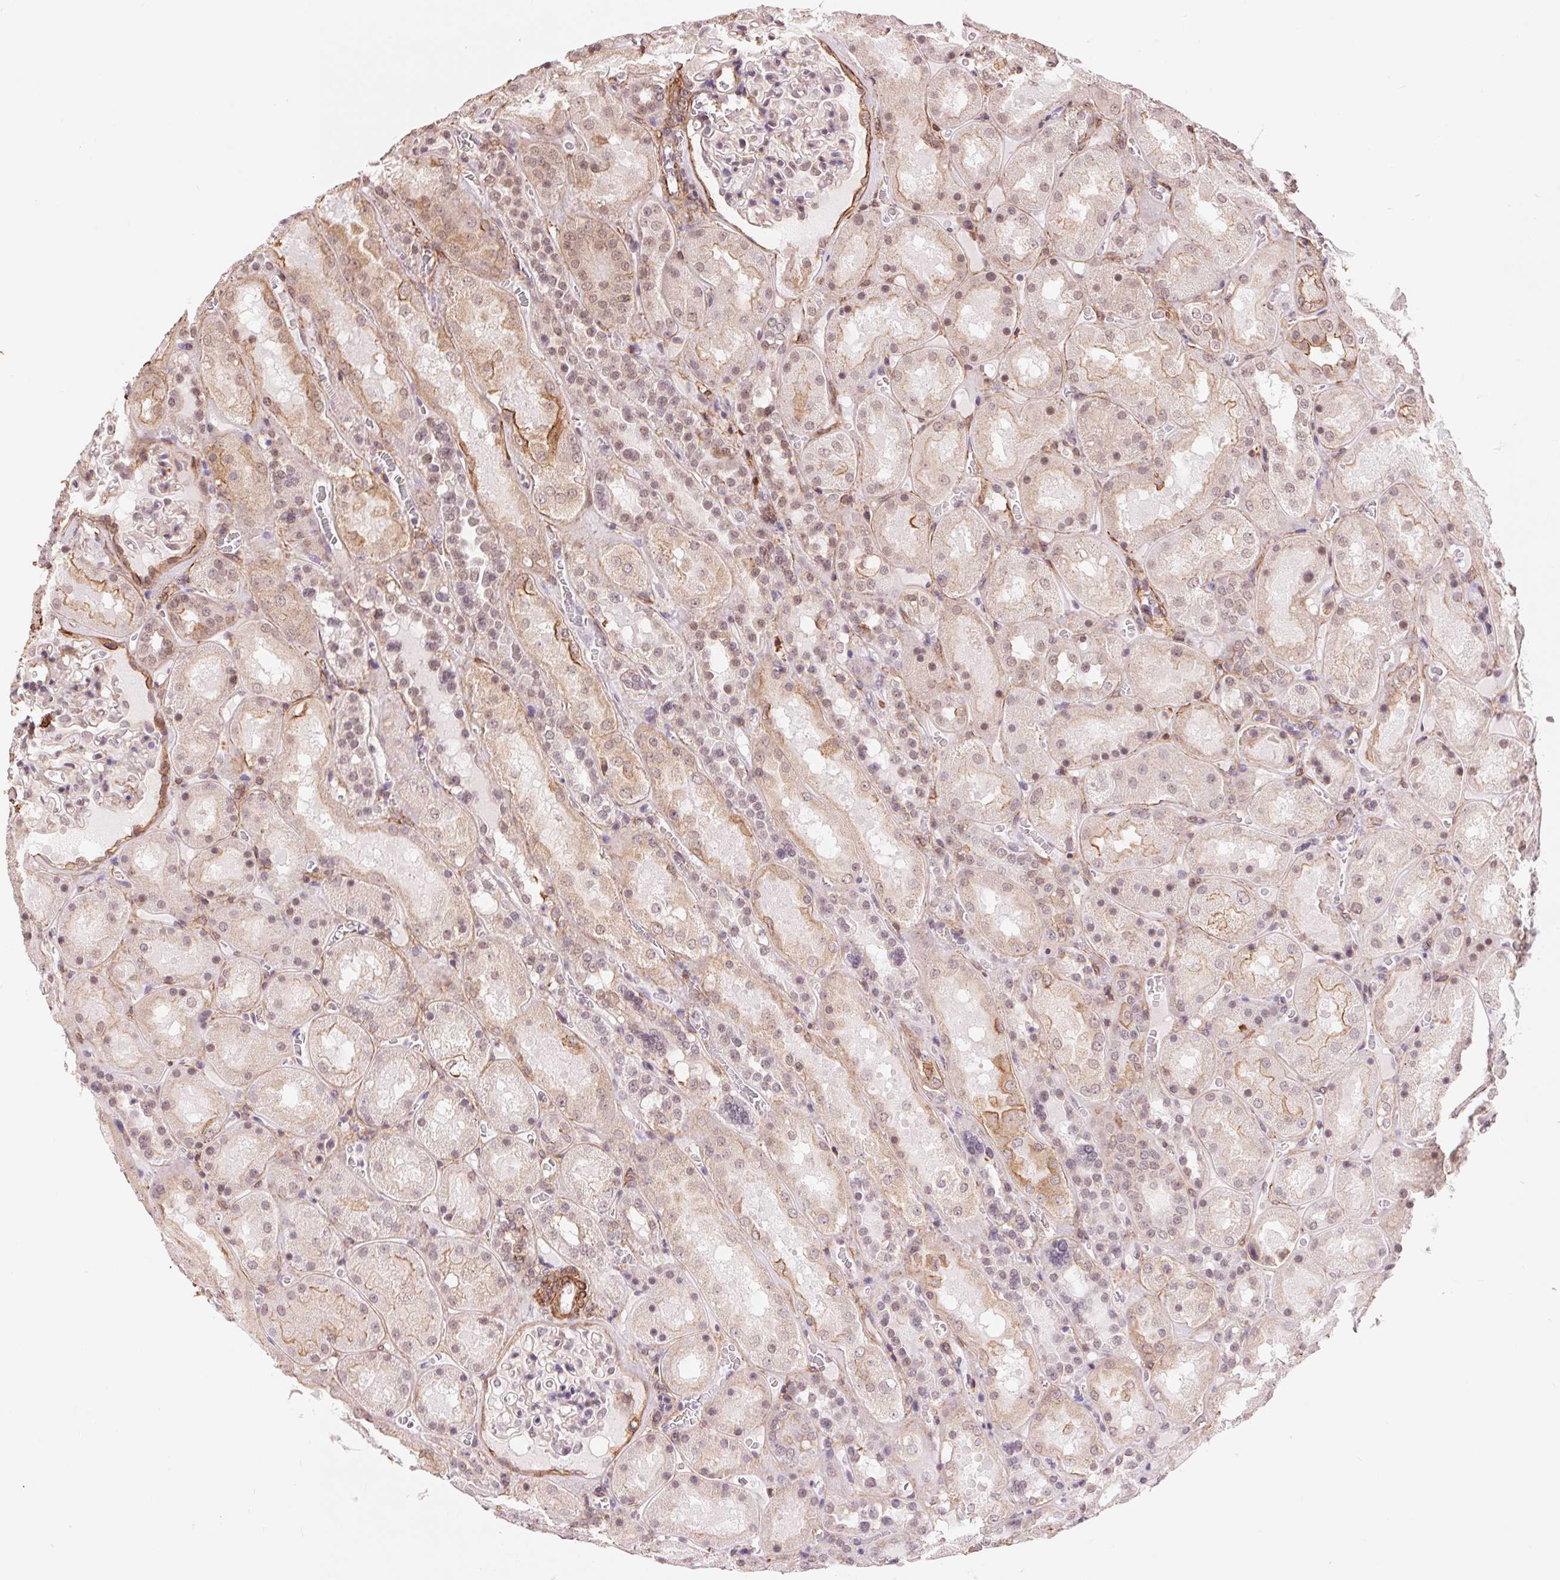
{"staining": {"intensity": "moderate", "quantity": "<25%", "location": "cytoplasmic/membranous"}, "tissue": "kidney", "cell_type": "Cells in glomeruli", "image_type": "normal", "snomed": [{"axis": "morphology", "description": "Normal tissue, NOS"}, {"axis": "topography", "description": "Kidney"}], "caption": "A brown stain highlights moderate cytoplasmic/membranous expression of a protein in cells in glomeruli of normal kidney. (brown staining indicates protein expression, while blue staining denotes nuclei).", "gene": "BCAT1", "patient": {"sex": "male", "age": 73}}